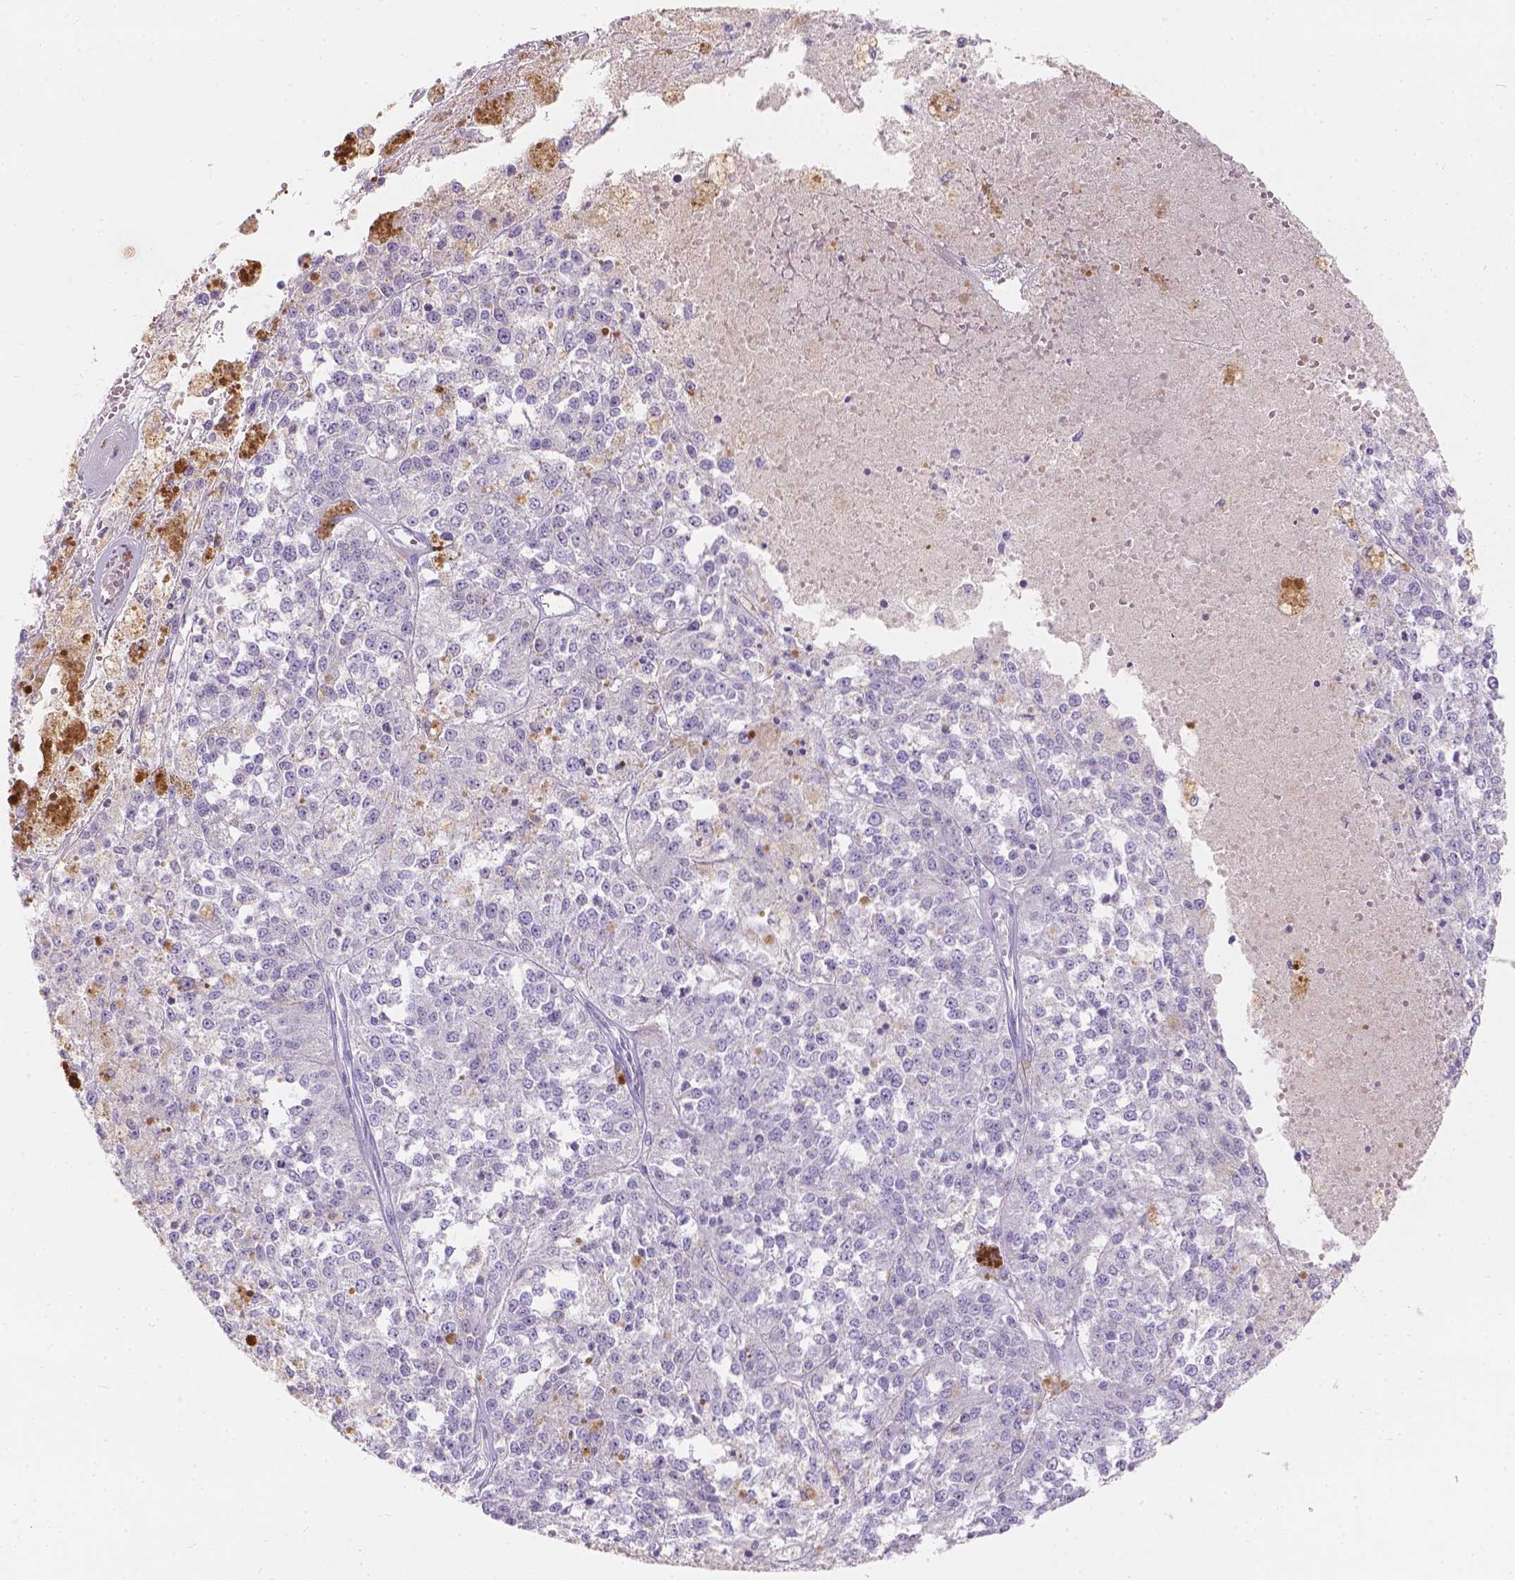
{"staining": {"intensity": "negative", "quantity": "none", "location": "none"}, "tissue": "melanoma", "cell_type": "Tumor cells", "image_type": "cancer", "snomed": [{"axis": "morphology", "description": "Malignant melanoma, Metastatic site"}, {"axis": "topography", "description": "Lymph node"}], "caption": "Immunohistochemistry (IHC) histopathology image of neoplastic tissue: malignant melanoma (metastatic site) stained with DAB (3,3'-diaminobenzidine) displays no significant protein expression in tumor cells. (Stains: DAB (3,3'-diaminobenzidine) immunohistochemistry with hematoxylin counter stain, Microscopy: brightfield microscopy at high magnification).", "gene": "GAL3ST2", "patient": {"sex": "female", "age": 64}}